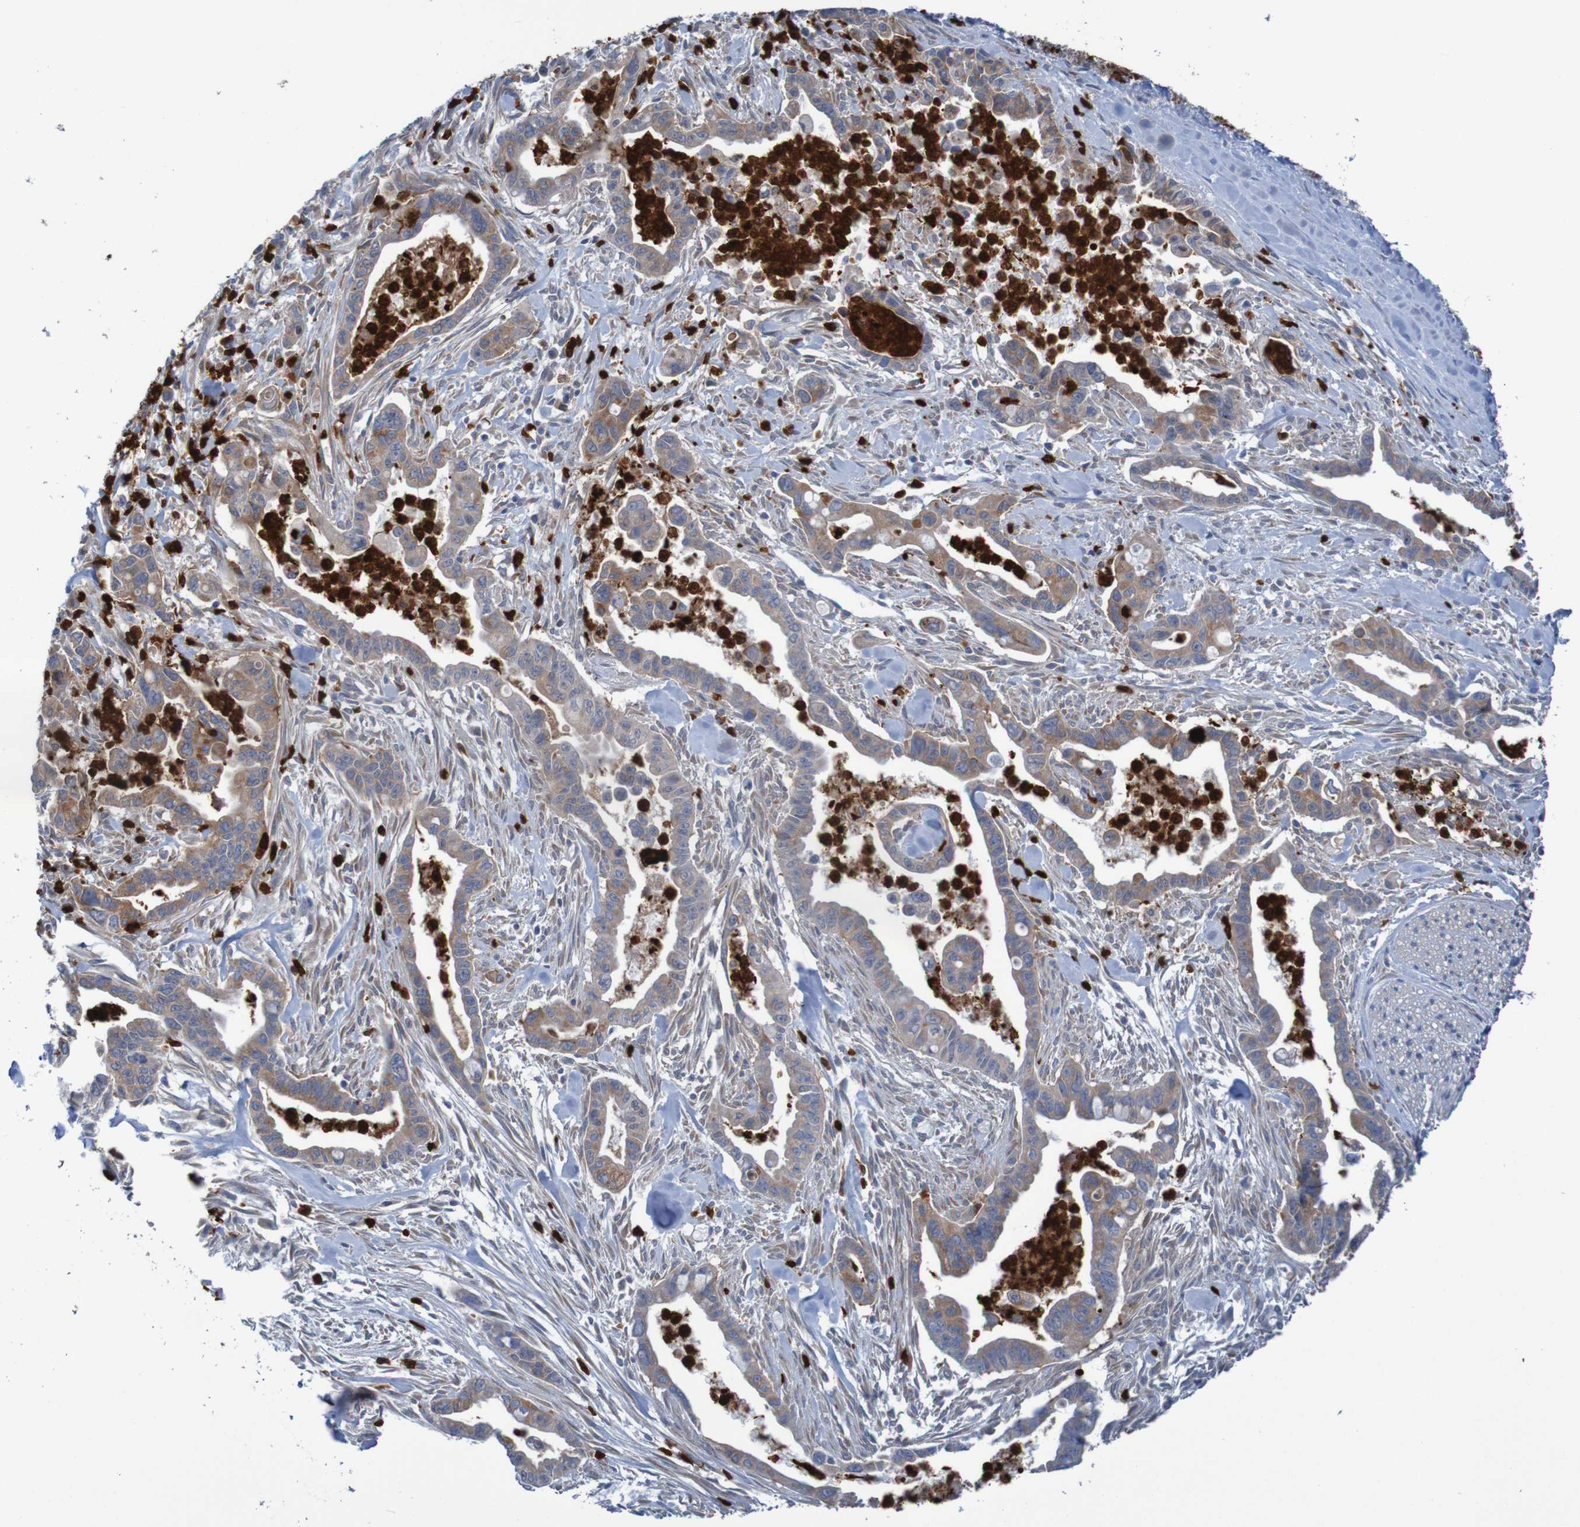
{"staining": {"intensity": "weak", "quantity": ">75%", "location": "cytoplasmic/membranous"}, "tissue": "pancreatic cancer", "cell_type": "Tumor cells", "image_type": "cancer", "snomed": [{"axis": "morphology", "description": "Adenocarcinoma, NOS"}, {"axis": "topography", "description": "Pancreas"}], "caption": "The micrograph reveals staining of pancreatic cancer, revealing weak cytoplasmic/membranous protein positivity (brown color) within tumor cells. (DAB (3,3'-diaminobenzidine) IHC with brightfield microscopy, high magnification).", "gene": "PARP4", "patient": {"sex": "male", "age": 70}}